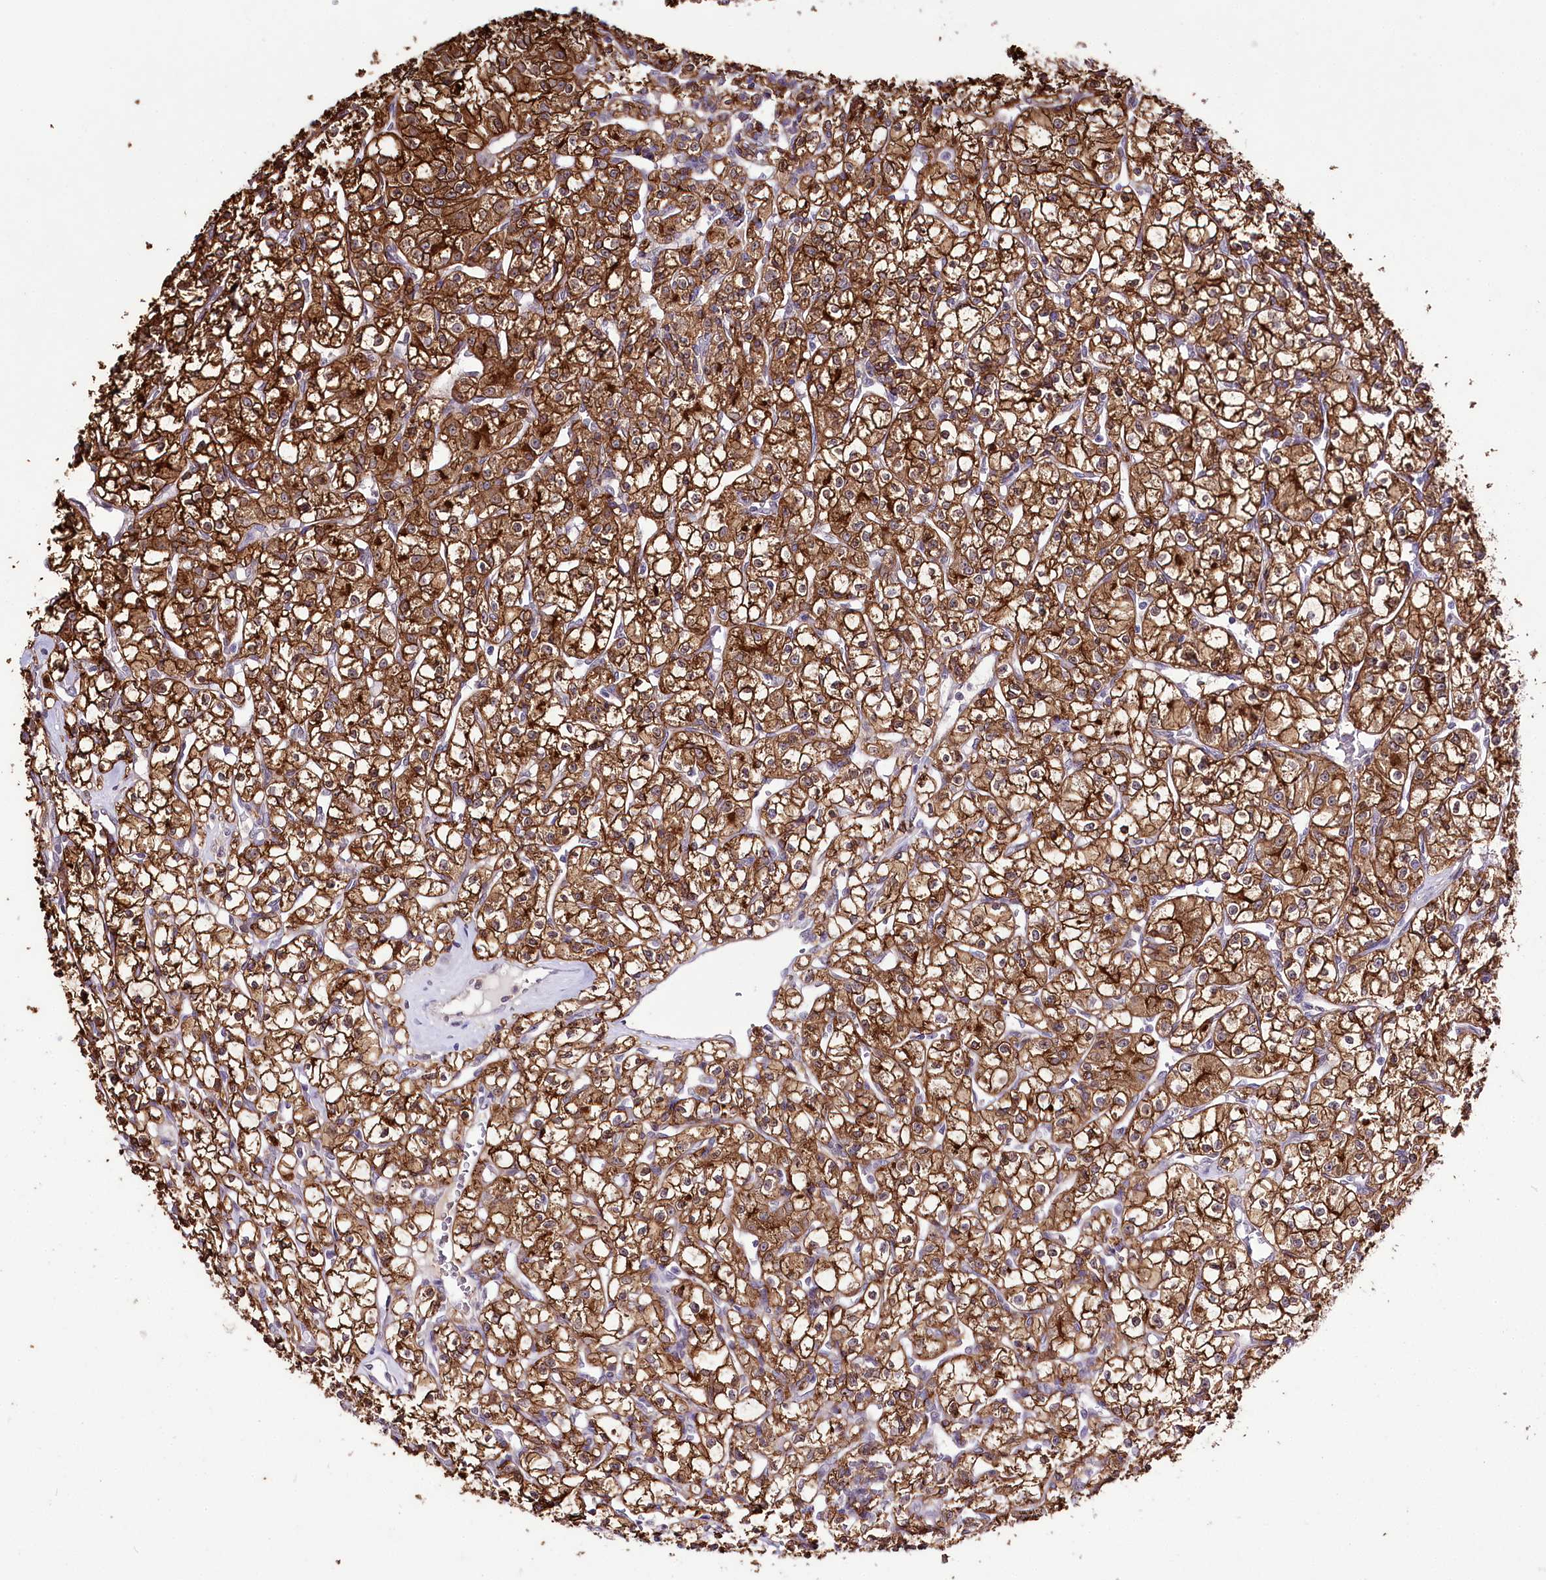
{"staining": {"intensity": "strong", "quantity": ">75%", "location": "cytoplasmic/membranous"}, "tissue": "renal cancer", "cell_type": "Tumor cells", "image_type": "cancer", "snomed": [{"axis": "morphology", "description": "Adenocarcinoma, NOS"}, {"axis": "topography", "description": "Kidney"}], "caption": "A histopathology image of human renal adenocarcinoma stained for a protein displays strong cytoplasmic/membranous brown staining in tumor cells.", "gene": "UGP2", "patient": {"sex": "female", "age": 59}}